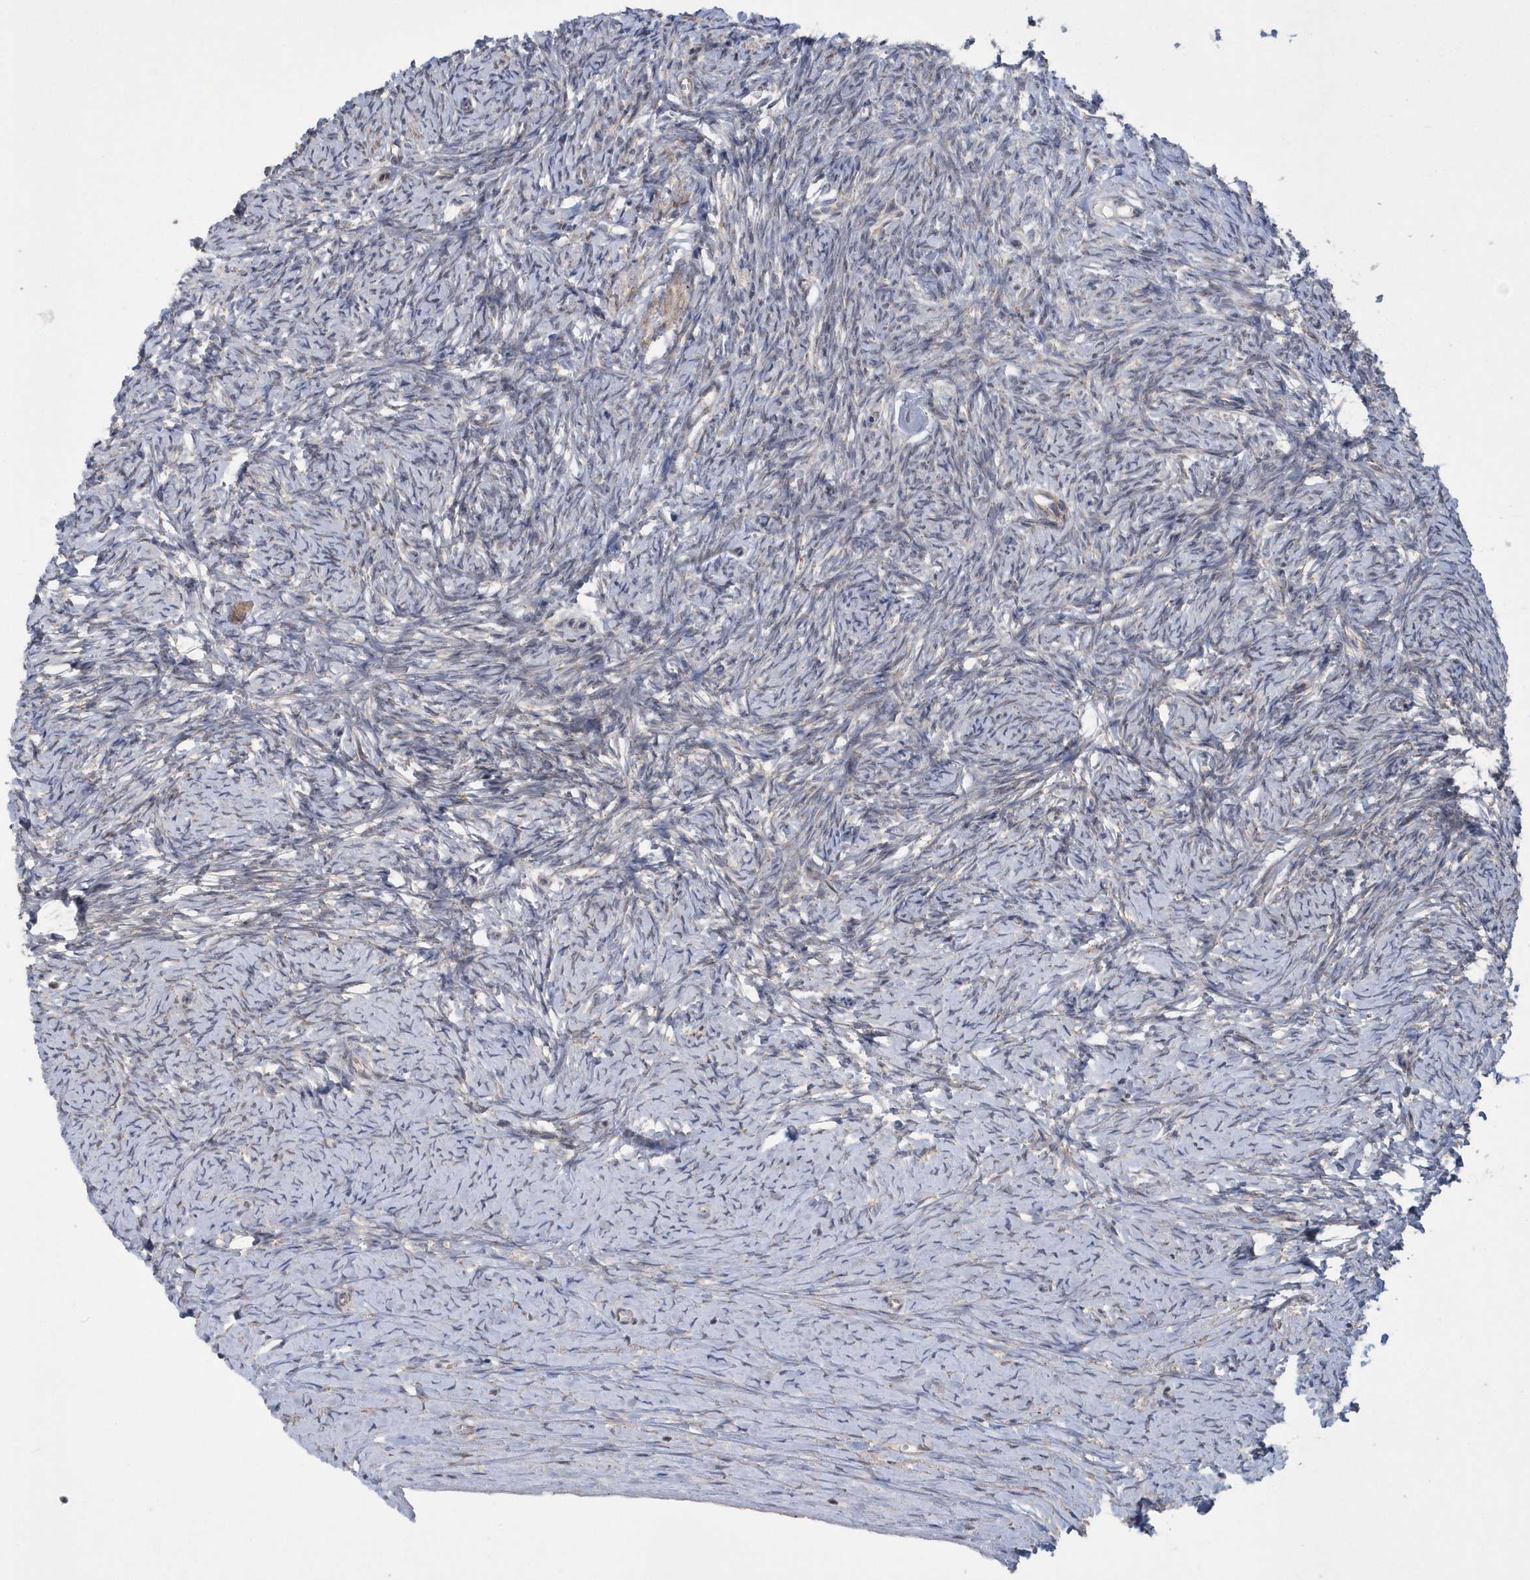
{"staining": {"intensity": "weak", "quantity": "<25%", "location": "cytoplasmic/membranous"}, "tissue": "ovary", "cell_type": "Ovarian stroma cells", "image_type": "normal", "snomed": [{"axis": "morphology", "description": "Normal tissue, NOS"}, {"axis": "morphology", "description": "Developmental malformation"}, {"axis": "topography", "description": "Ovary"}], "caption": "A micrograph of ovary stained for a protein shows no brown staining in ovarian stroma cells.", "gene": "SLX9", "patient": {"sex": "female", "age": 39}}